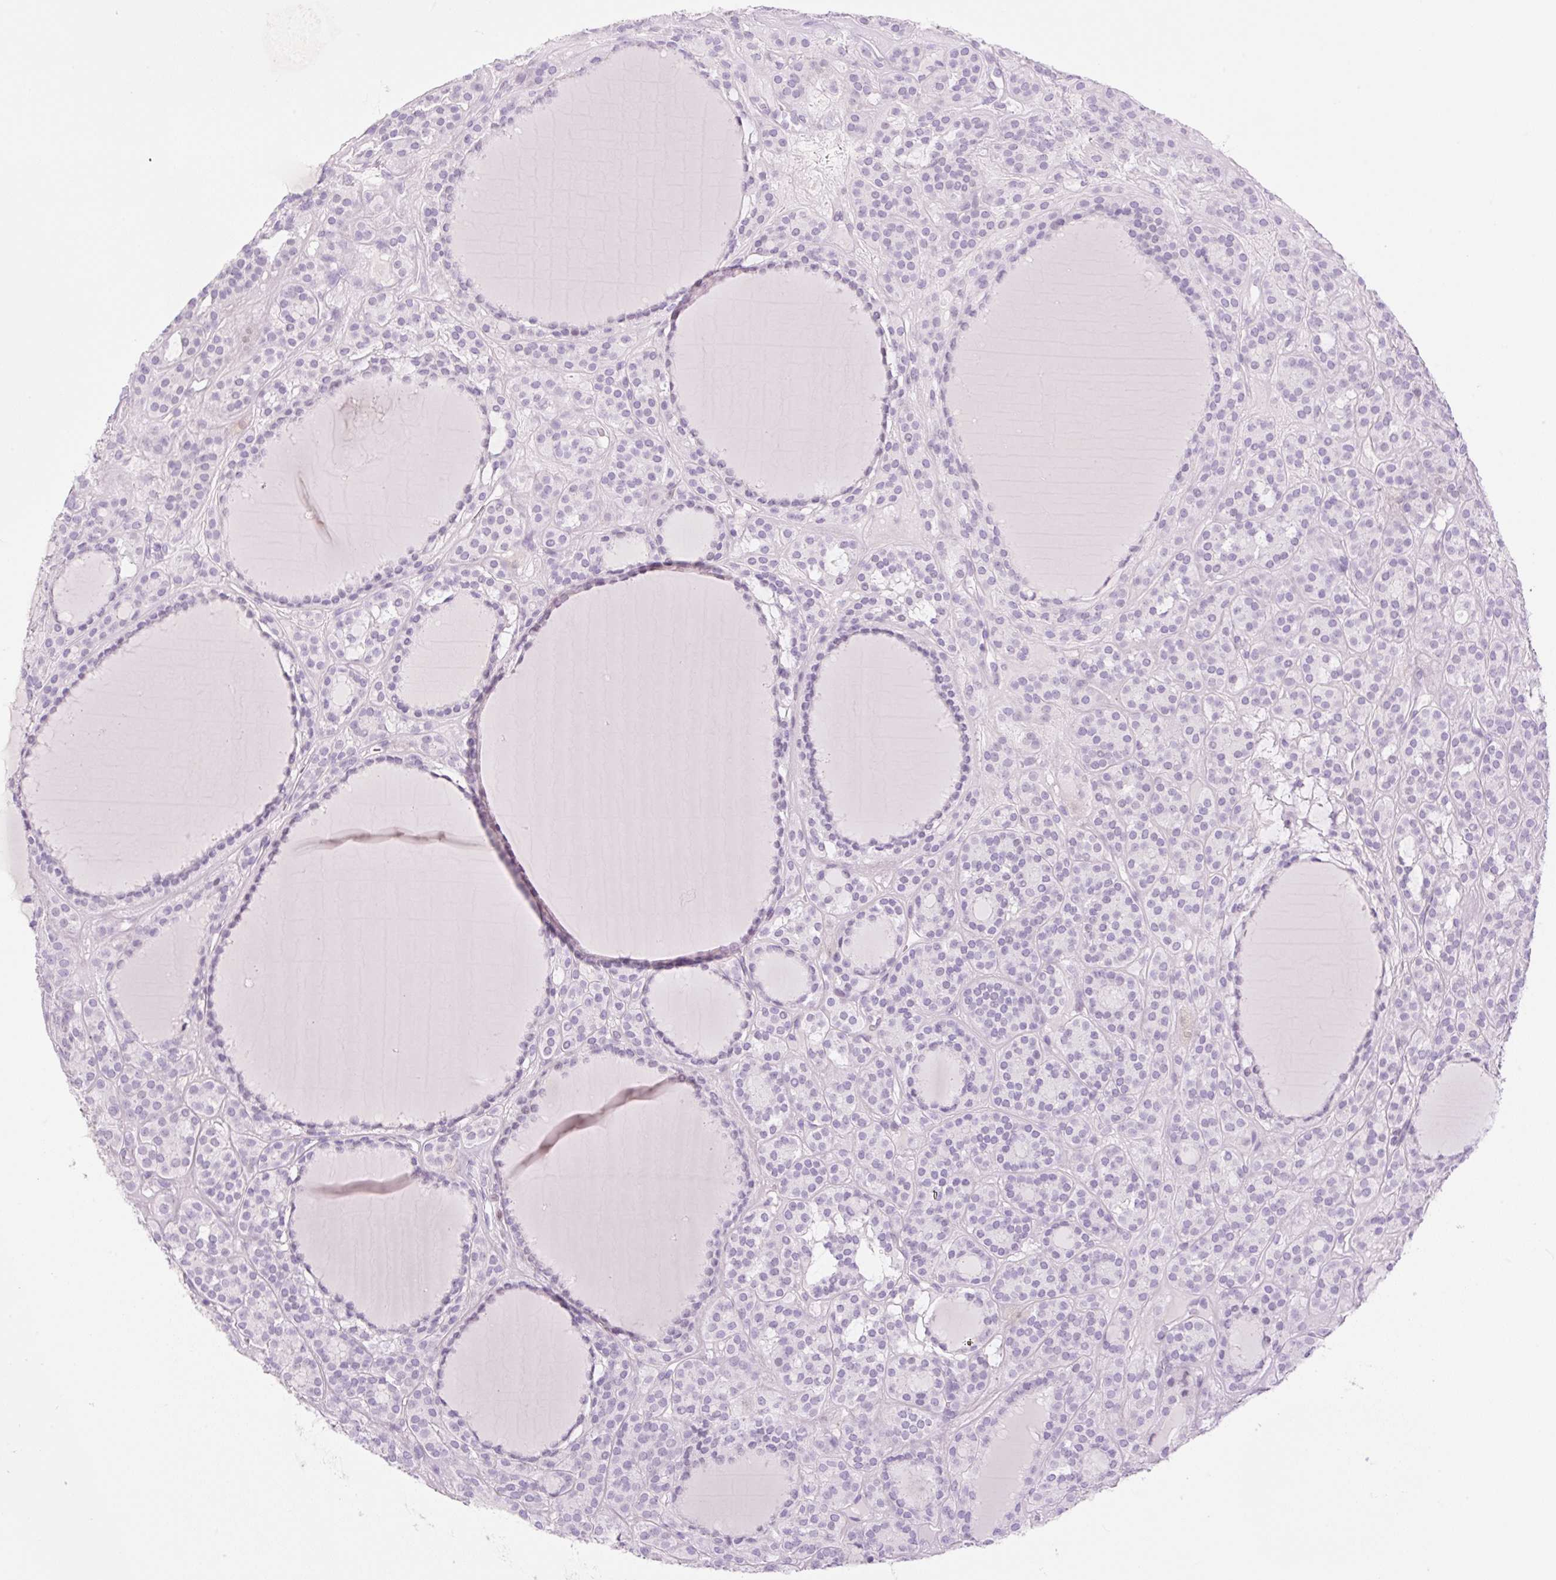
{"staining": {"intensity": "negative", "quantity": "none", "location": "none"}, "tissue": "thyroid cancer", "cell_type": "Tumor cells", "image_type": "cancer", "snomed": [{"axis": "morphology", "description": "Follicular adenoma carcinoma, NOS"}, {"axis": "topography", "description": "Thyroid gland"}], "caption": "High power microscopy histopathology image of an immunohistochemistry histopathology image of thyroid cancer (follicular adenoma carcinoma), revealing no significant positivity in tumor cells. The staining was performed using DAB (3,3'-diaminobenzidine) to visualize the protein expression in brown, while the nuclei were stained in blue with hematoxylin (Magnification: 20x).", "gene": "SP140L", "patient": {"sex": "female", "age": 63}}